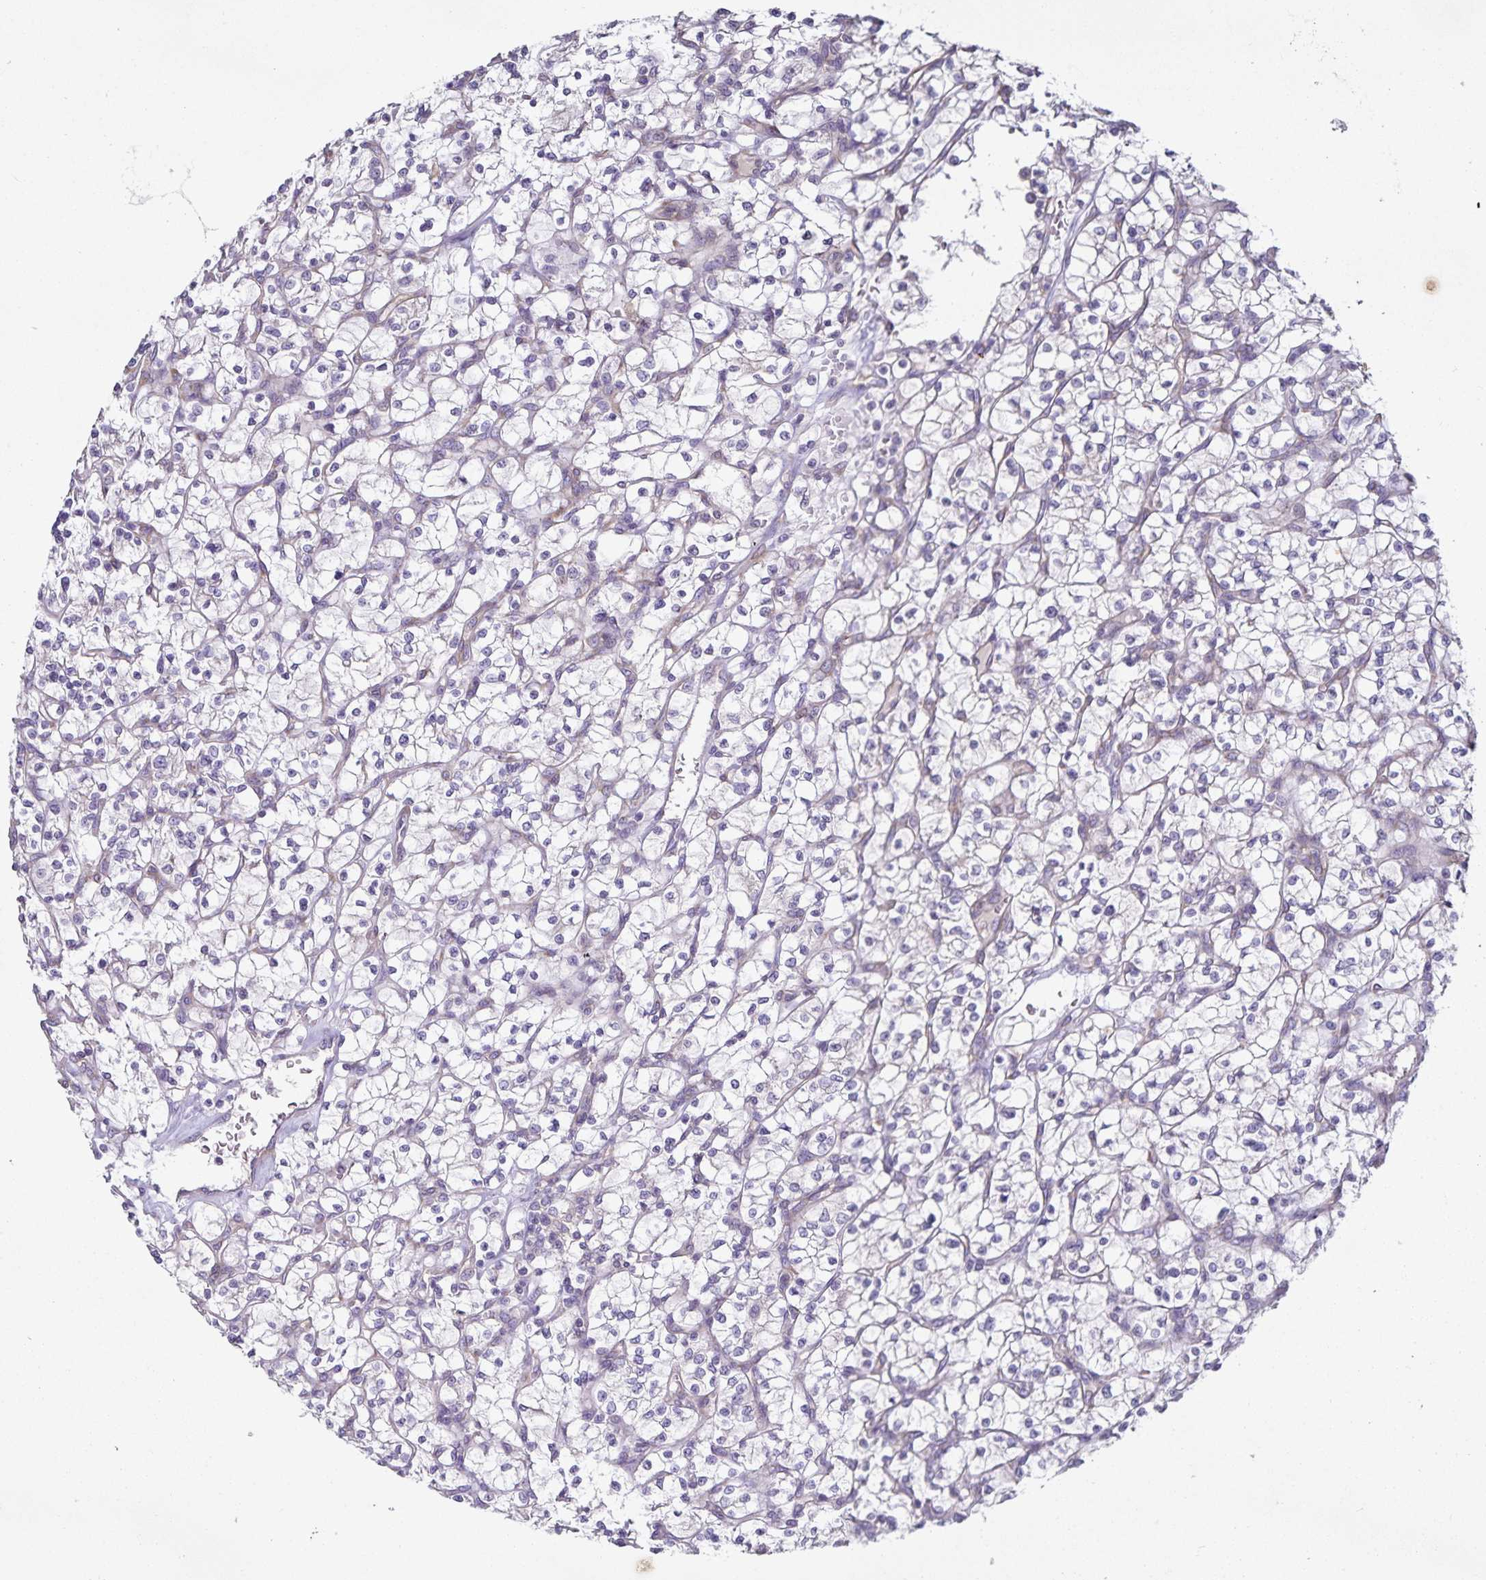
{"staining": {"intensity": "negative", "quantity": "none", "location": "none"}, "tissue": "renal cancer", "cell_type": "Tumor cells", "image_type": "cancer", "snomed": [{"axis": "morphology", "description": "Adenocarcinoma, NOS"}, {"axis": "topography", "description": "Kidney"}], "caption": "A histopathology image of human adenocarcinoma (renal) is negative for staining in tumor cells.", "gene": "FAM120A", "patient": {"sex": "female", "age": 64}}